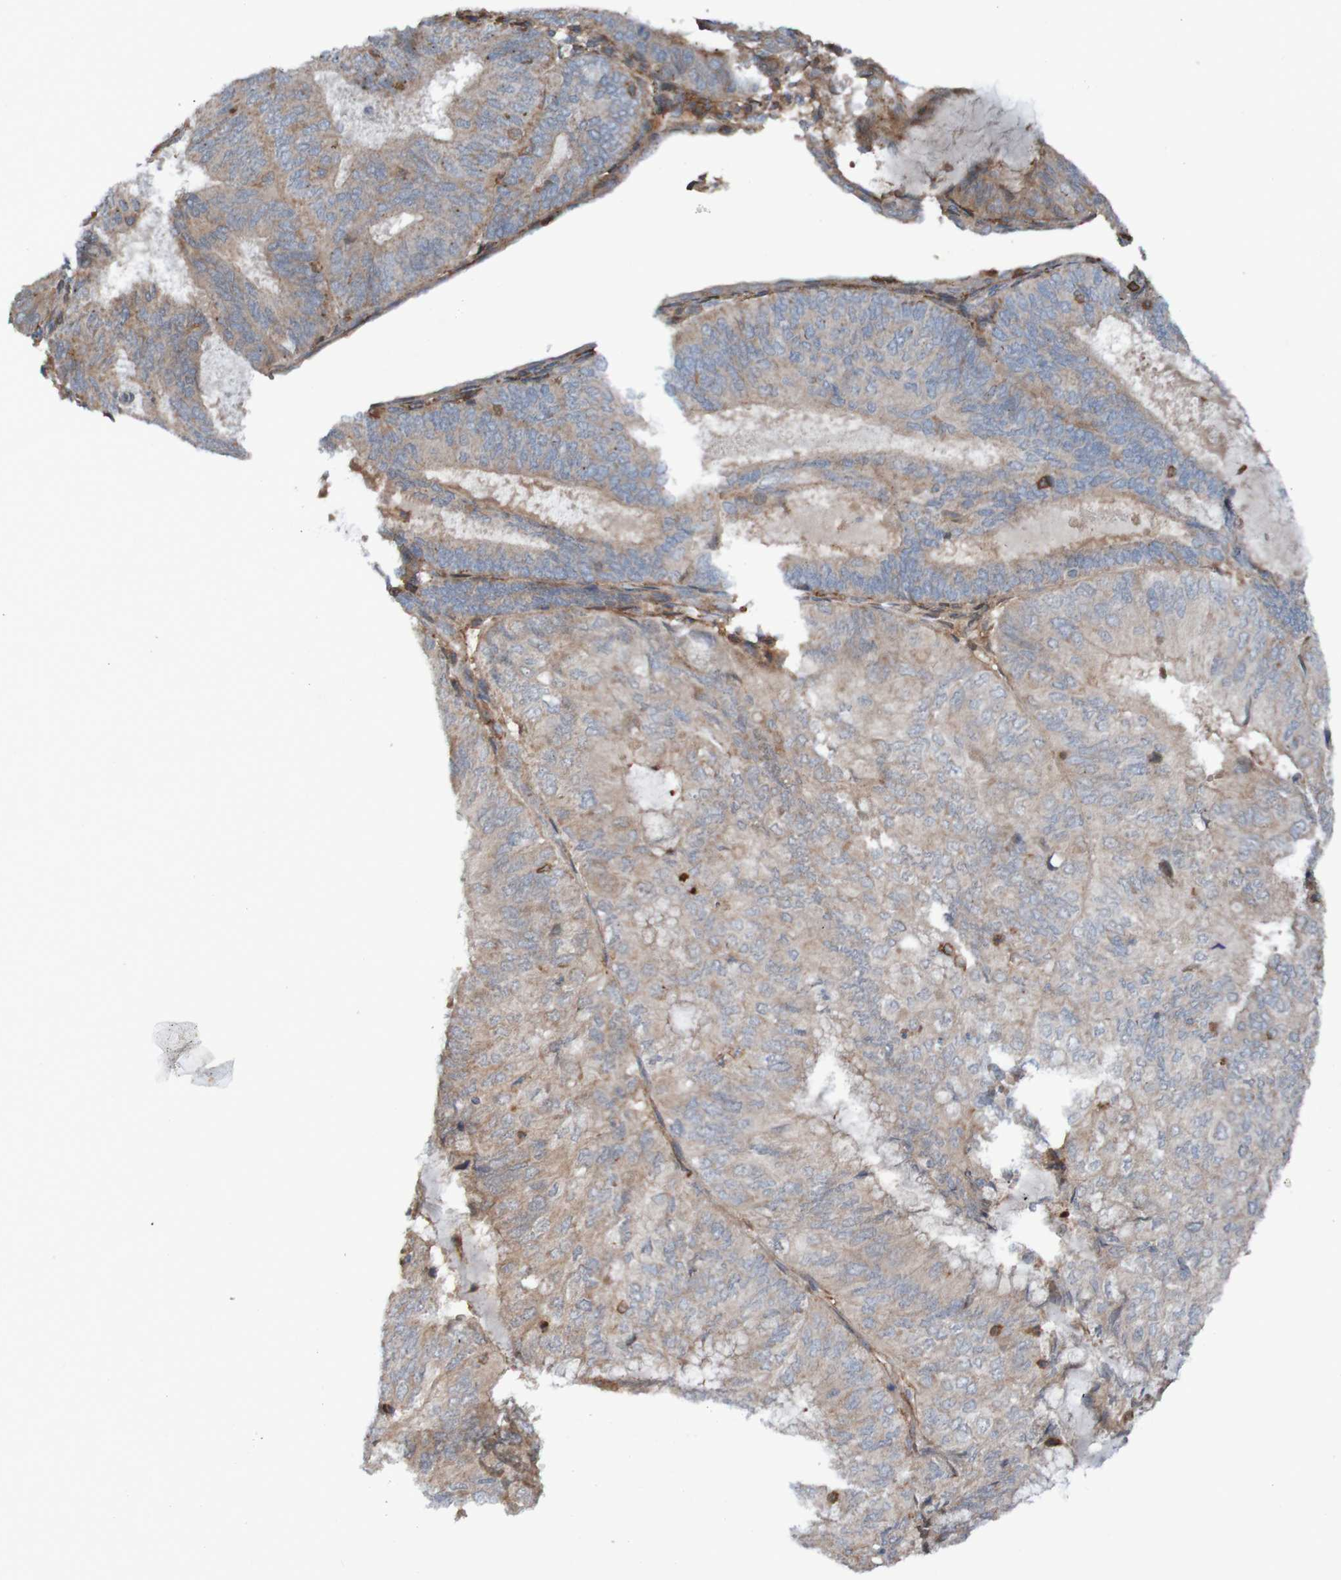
{"staining": {"intensity": "weak", "quantity": ">75%", "location": "cytoplasmic/membranous"}, "tissue": "endometrial cancer", "cell_type": "Tumor cells", "image_type": "cancer", "snomed": [{"axis": "morphology", "description": "Adenocarcinoma, NOS"}, {"axis": "topography", "description": "Endometrium"}], "caption": "Protein expression analysis of adenocarcinoma (endometrial) shows weak cytoplasmic/membranous staining in about >75% of tumor cells. The protein is stained brown, and the nuclei are stained in blue (DAB IHC with brightfield microscopy, high magnification).", "gene": "PDGFB", "patient": {"sex": "female", "age": 81}}